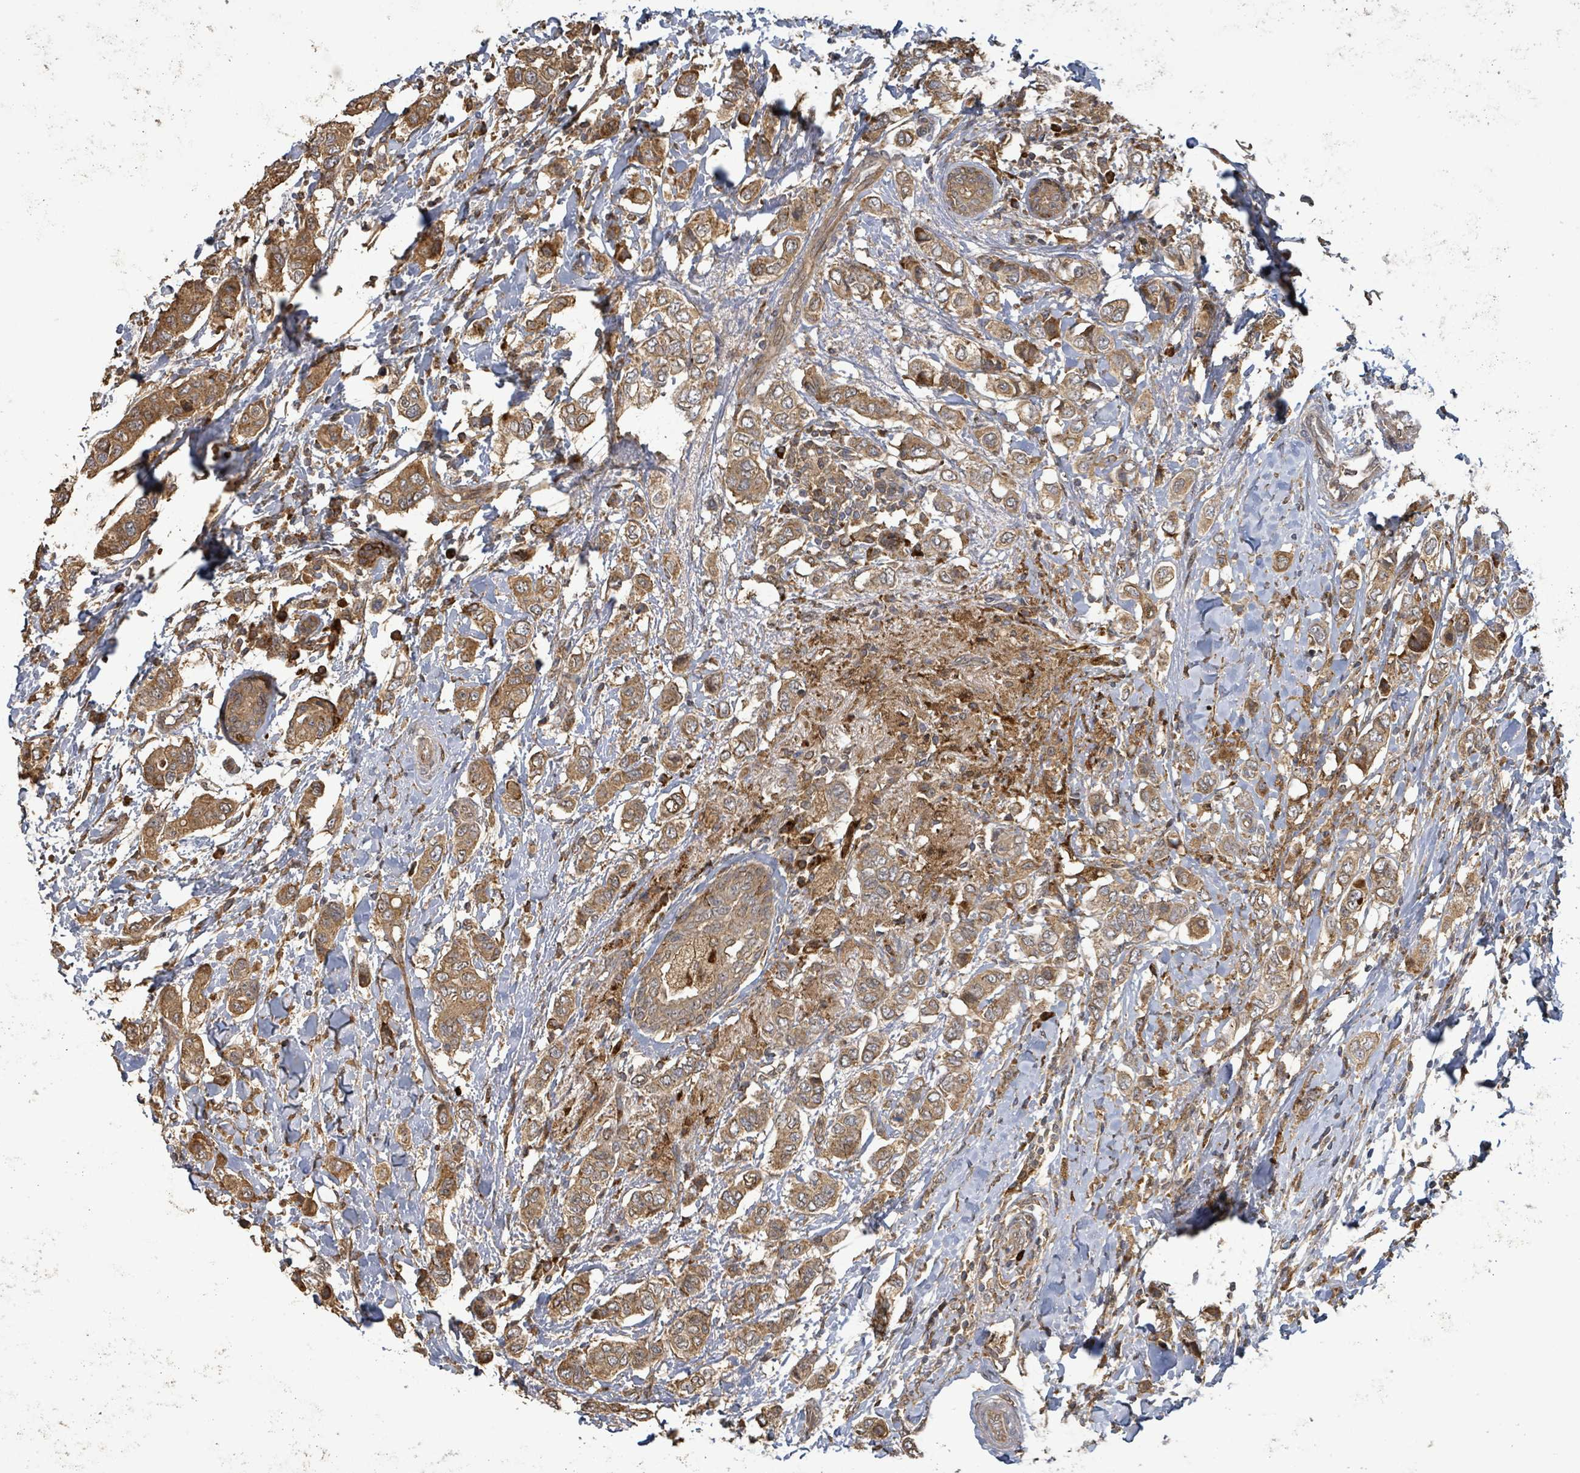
{"staining": {"intensity": "moderate", "quantity": ">75%", "location": "cytoplasmic/membranous"}, "tissue": "breast cancer", "cell_type": "Tumor cells", "image_type": "cancer", "snomed": [{"axis": "morphology", "description": "Lobular carcinoma"}, {"axis": "topography", "description": "Breast"}], "caption": "A high-resolution photomicrograph shows immunohistochemistry staining of breast lobular carcinoma, which displays moderate cytoplasmic/membranous expression in about >75% of tumor cells. The protein is stained brown, and the nuclei are stained in blue (DAB (3,3'-diaminobenzidine) IHC with brightfield microscopy, high magnification).", "gene": "STARD4", "patient": {"sex": "female", "age": 51}}